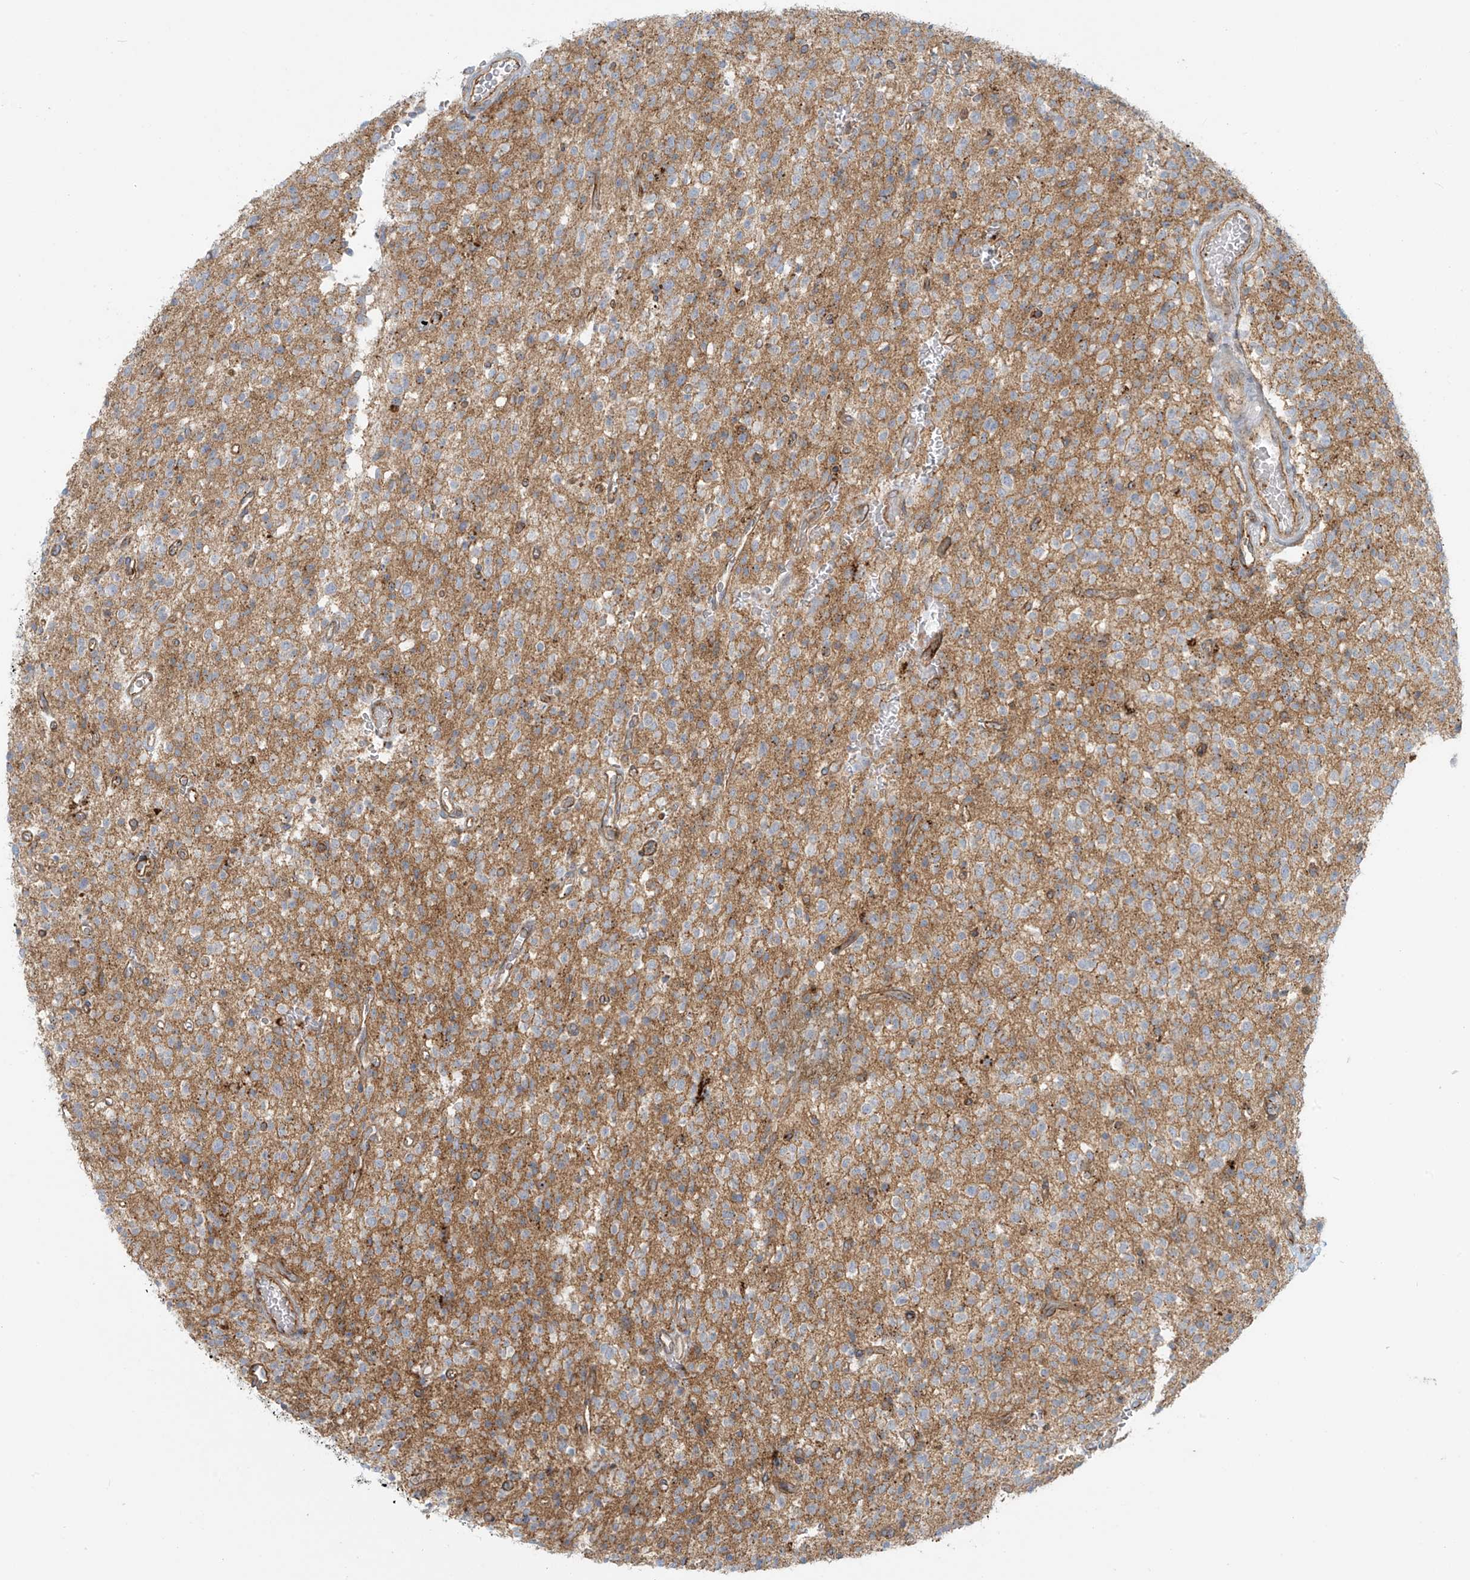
{"staining": {"intensity": "weak", "quantity": "<25%", "location": "cytoplasmic/membranous"}, "tissue": "glioma", "cell_type": "Tumor cells", "image_type": "cancer", "snomed": [{"axis": "morphology", "description": "Glioma, malignant, High grade"}, {"axis": "topography", "description": "Brain"}], "caption": "Immunohistochemical staining of malignant glioma (high-grade) exhibits no significant expression in tumor cells. The staining was performed using DAB to visualize the protein expression in brown, while the nuclei were stained in blue with hematoxylin (Magnification: 20x).", "gene": "LZTS3", "patient": {"sex": "male", "age": 34}}